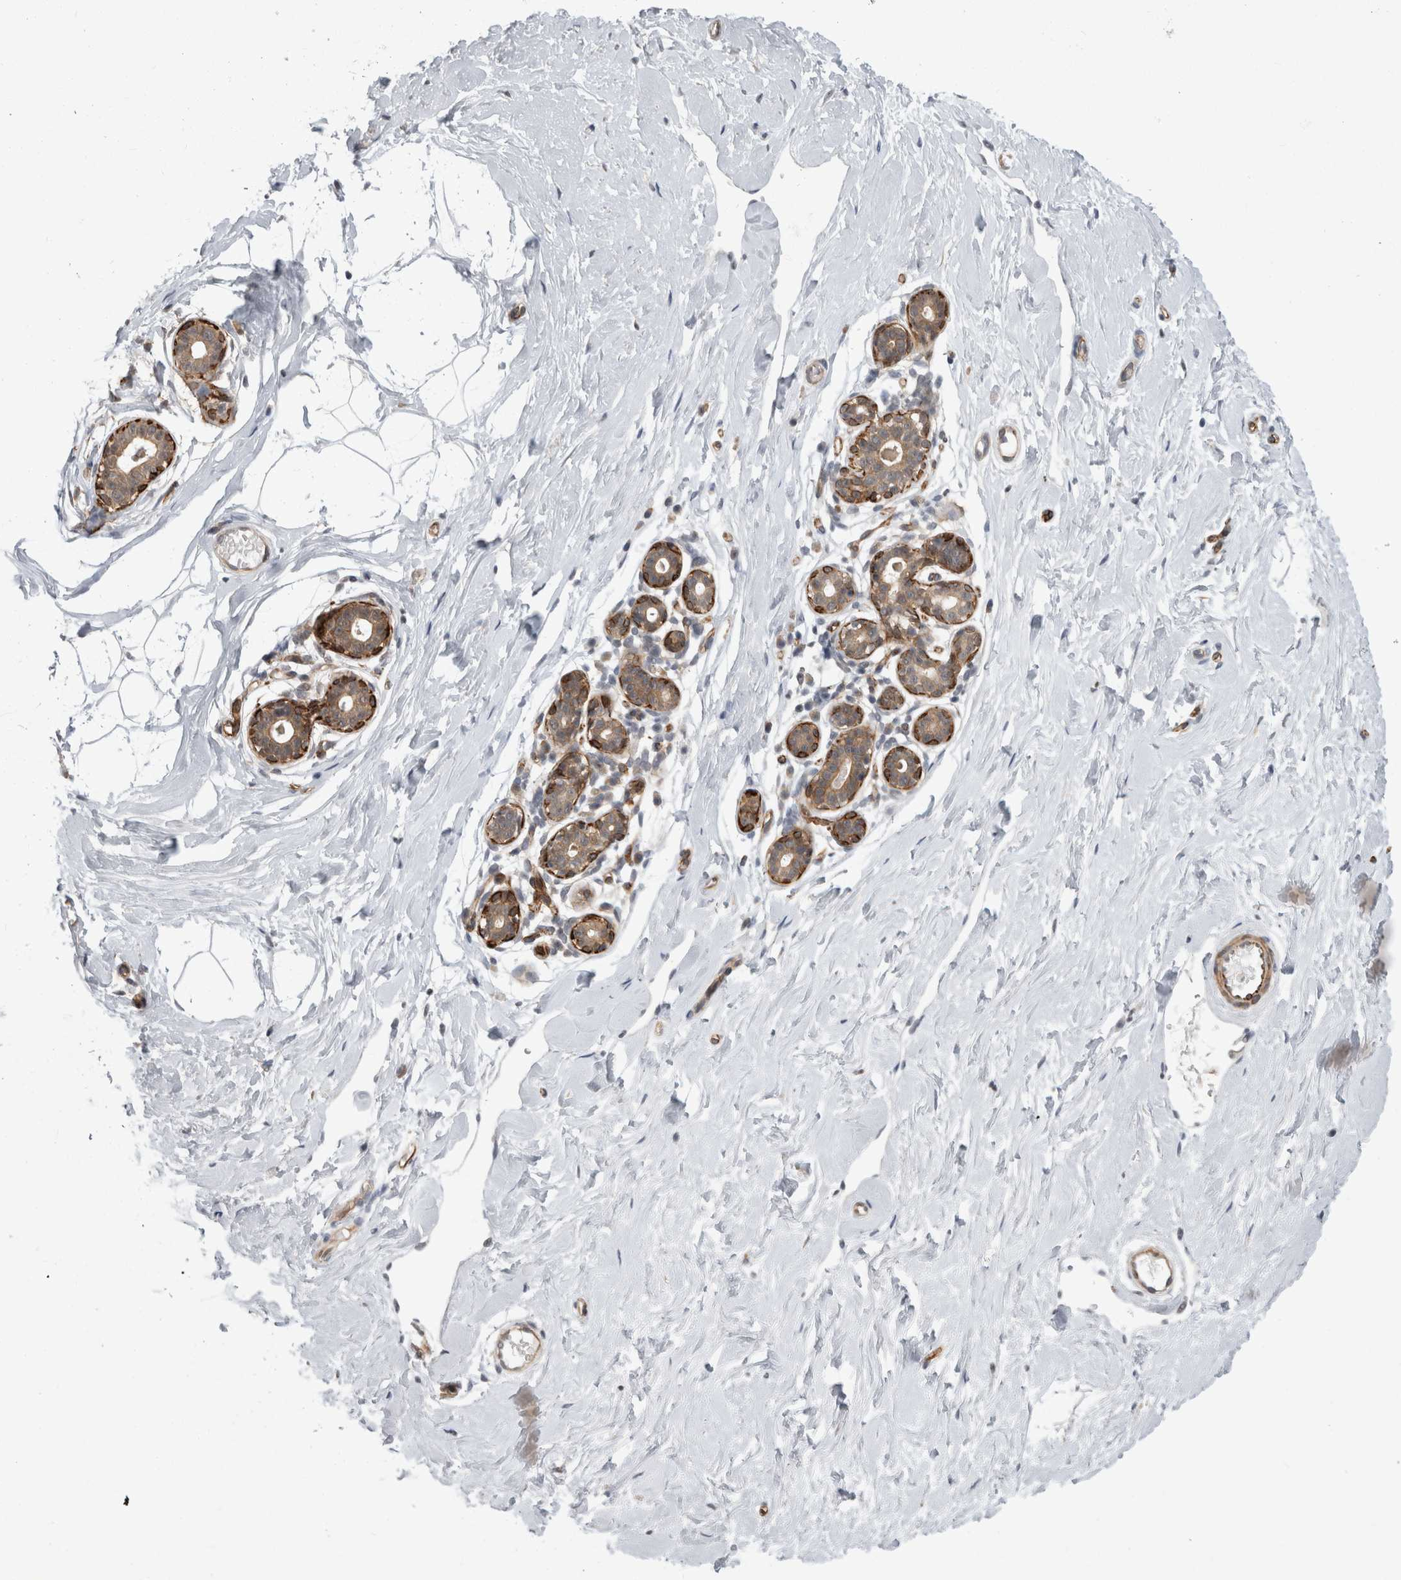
{"staining": {"intensity": "negative", "quantity": "none", "location": "none"}, "tissue": "breast", "cell_type": "Adipocytes", "image_type": "normal", "snomed": [{"axis": "morphology", "description": "Normal tissue, NOS"}, {"axis": "topography", "description": "Breast"}], "caption": "The immunohistochemistry photomicrograph has no significant staining in adipocytes of breast.", "gene": "FAM83H", "patient": {"sex": "female", "age": 23}}